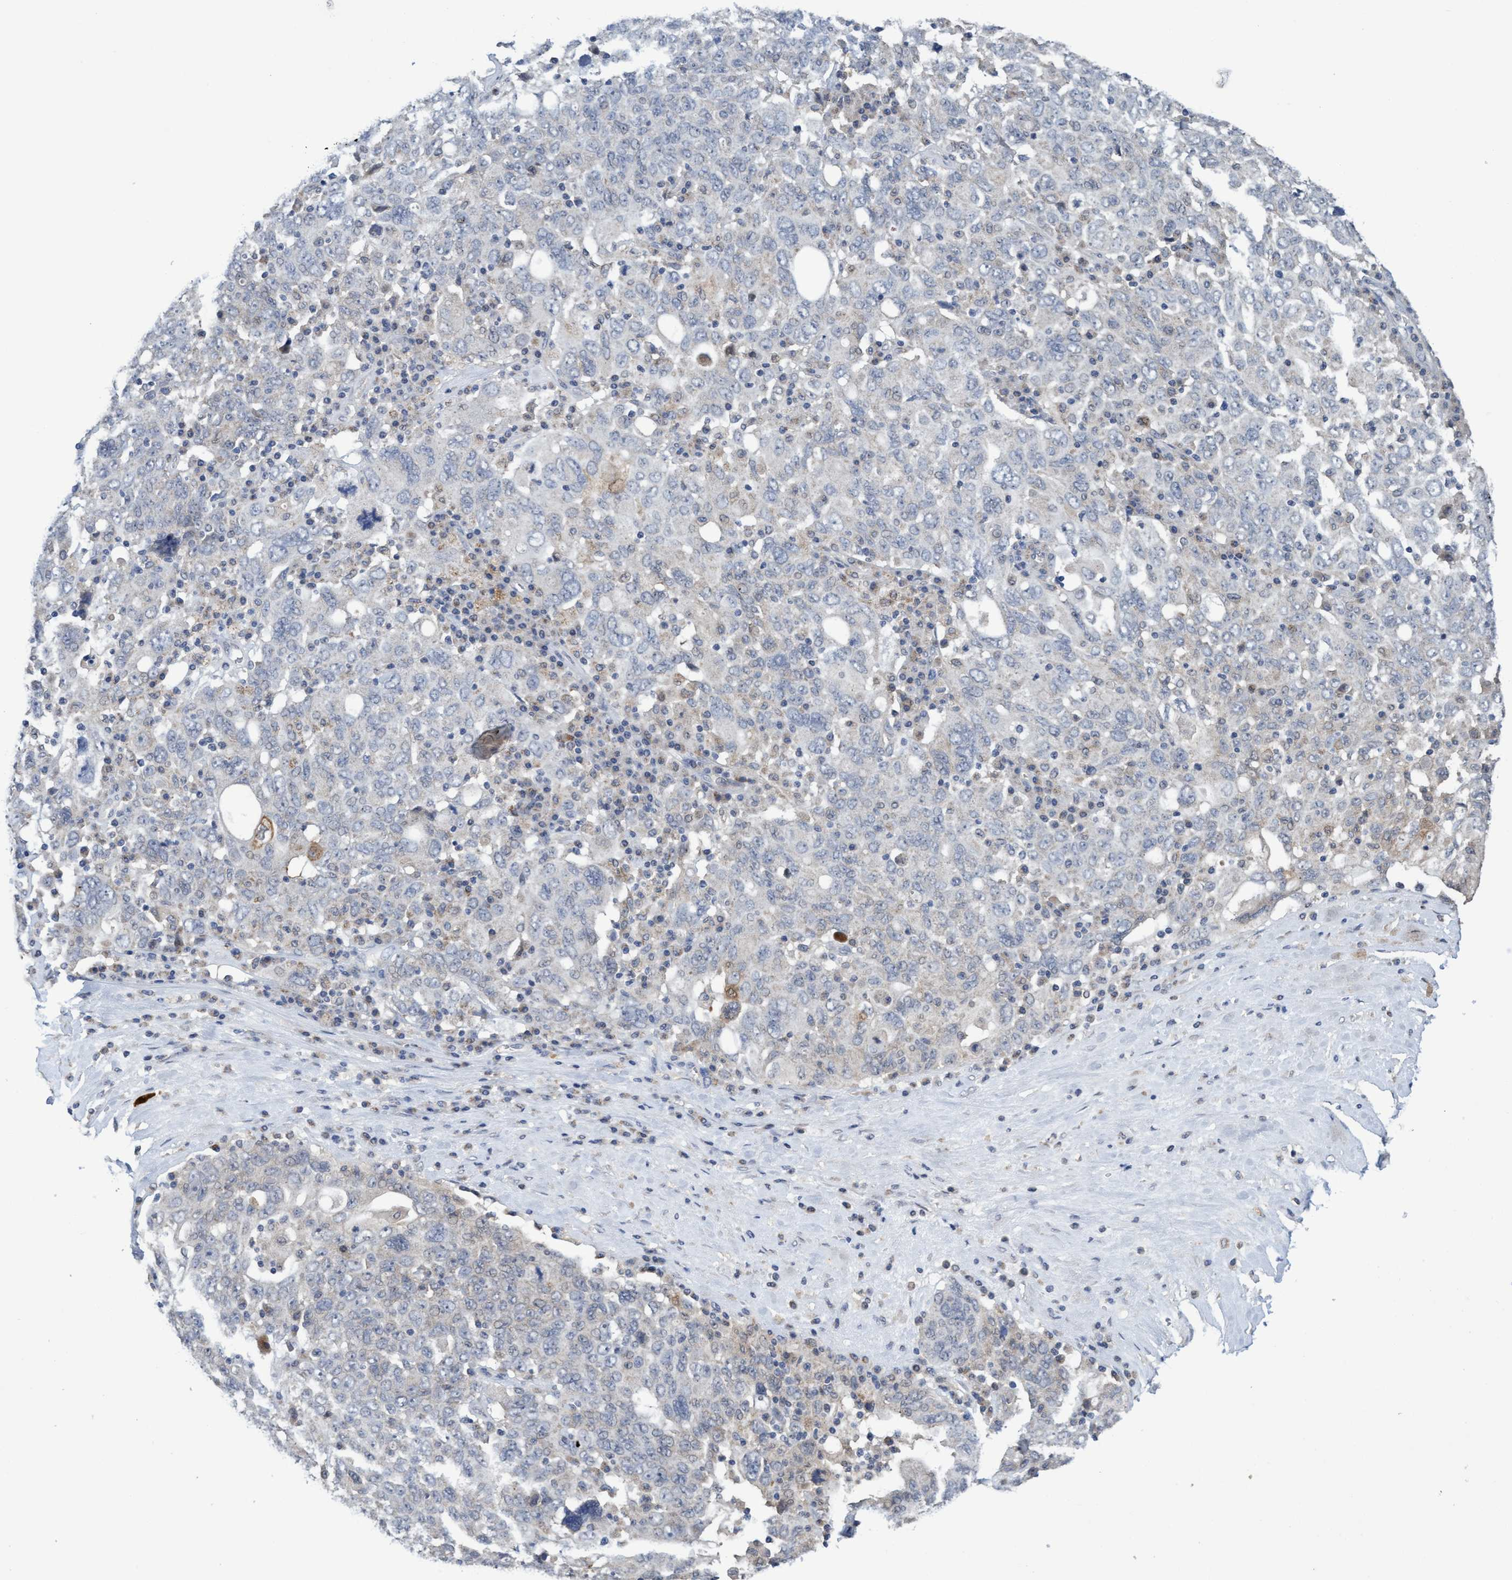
{"staining": {"intensity": "negative", "quantity": "none", "location": "none"}, "tissue": "ovarian cancer", "cell_type": "Tumor cells", "image_type": "cancer", "snomed": [{"axis": "morphology", "description": "Carcinoma, endometroid"}, {"axis": "topography", "description": "Ovary"}], "caption": "Immunohistochemistry (IHC) of ovarian endometroid carcinoma displays no expression in tumor cells.", "gene": "SEMA4D", "patient": {"sex": "female", "age": 62}}